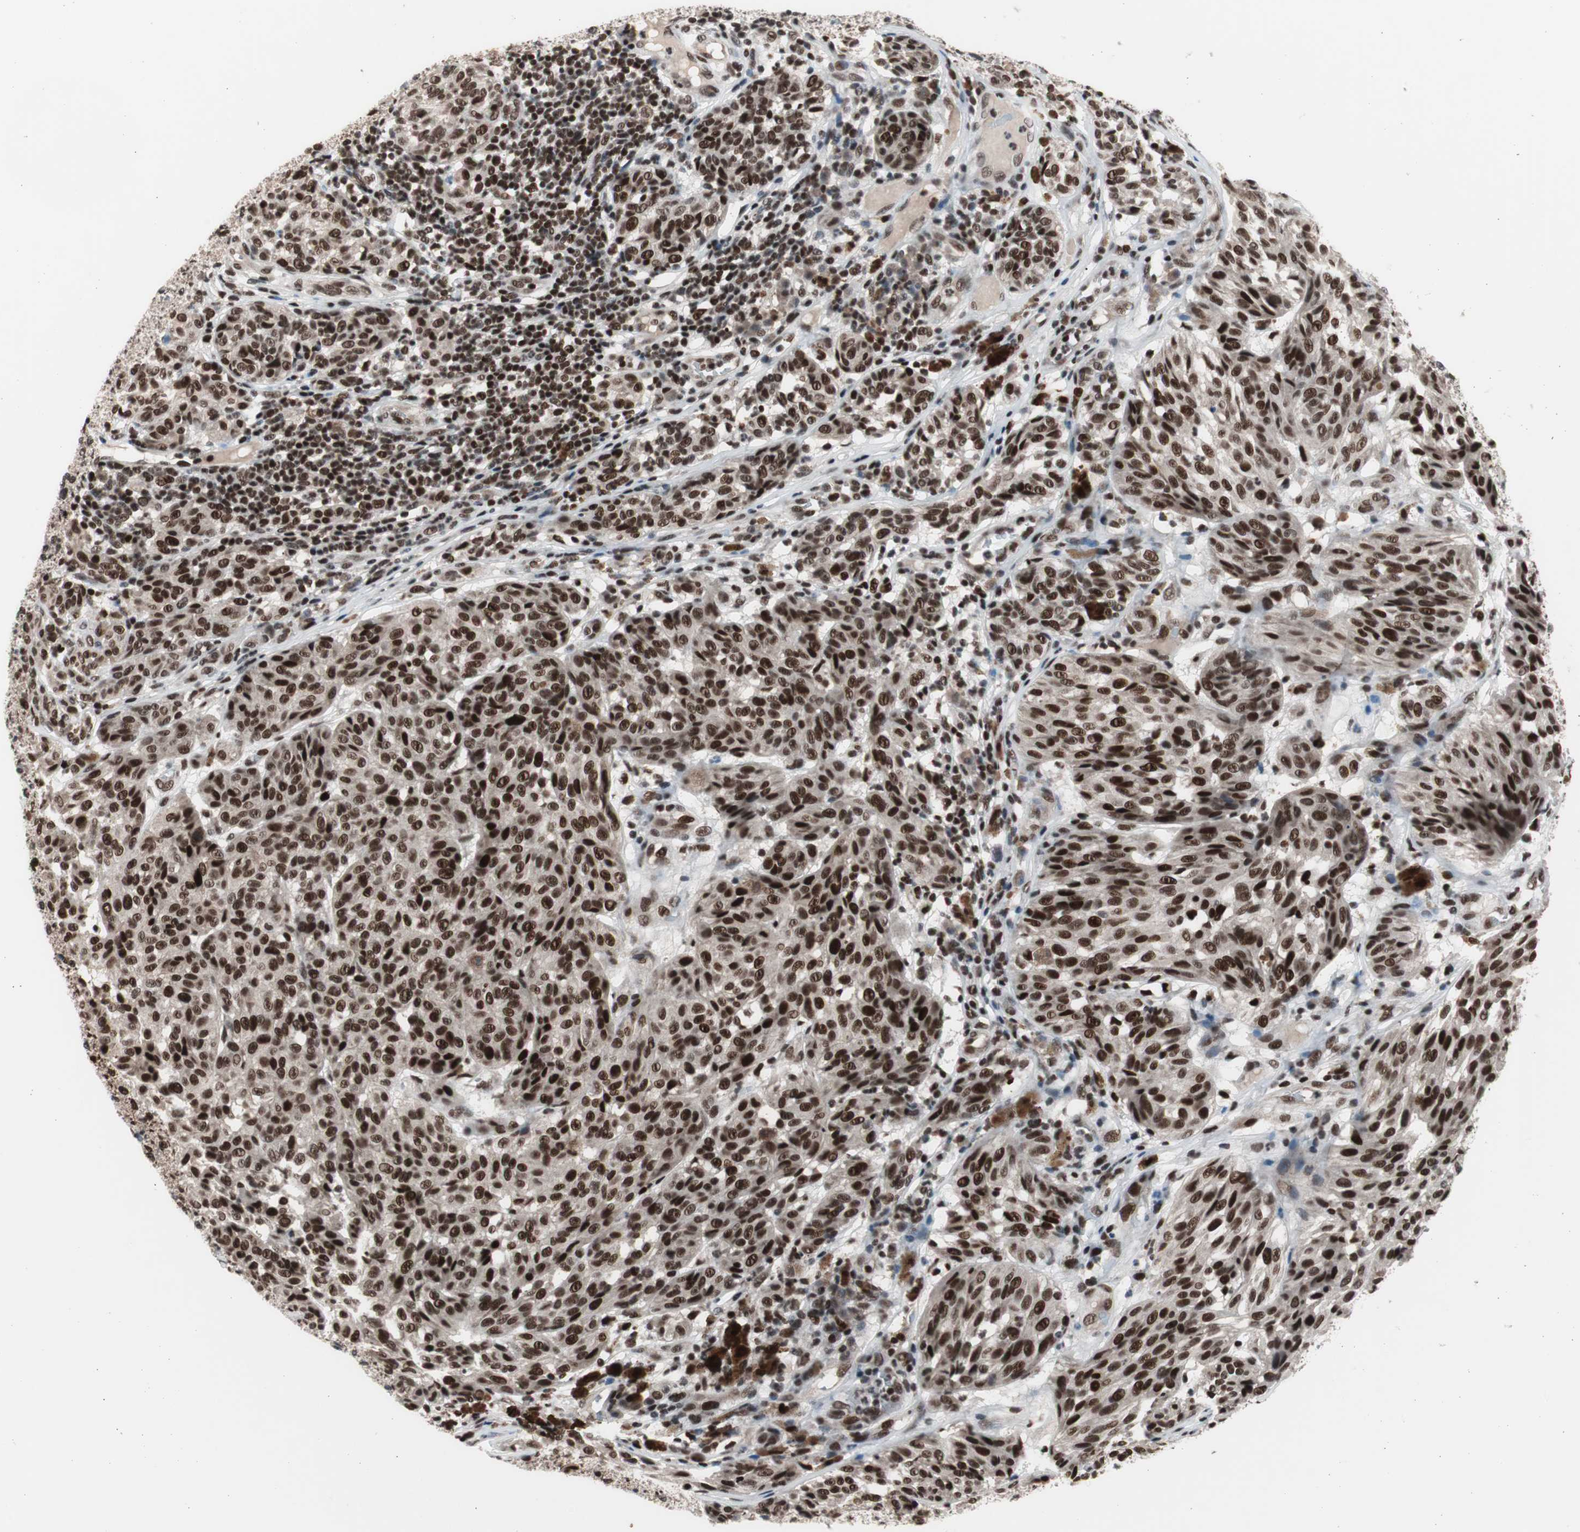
{"staining": {"intensity": "strong", "quantity": ">75%", "location": "nuclear"}, "tissue": "melanoma", "cell_type": "Tumor cells", "image_type": "cancer", "snomed": [{"axis": "morphology", "description": "Malignant melanoma, NOS"}, {"axis": "topography", "description": "Skin"}], "caption": "Protein positivity by IHC displays strong nuclear staining in approximately >75% of tumor cells in malignant melanoma.", "gene": "RPA1", "patient": {"sex": "female", "age": 46}}